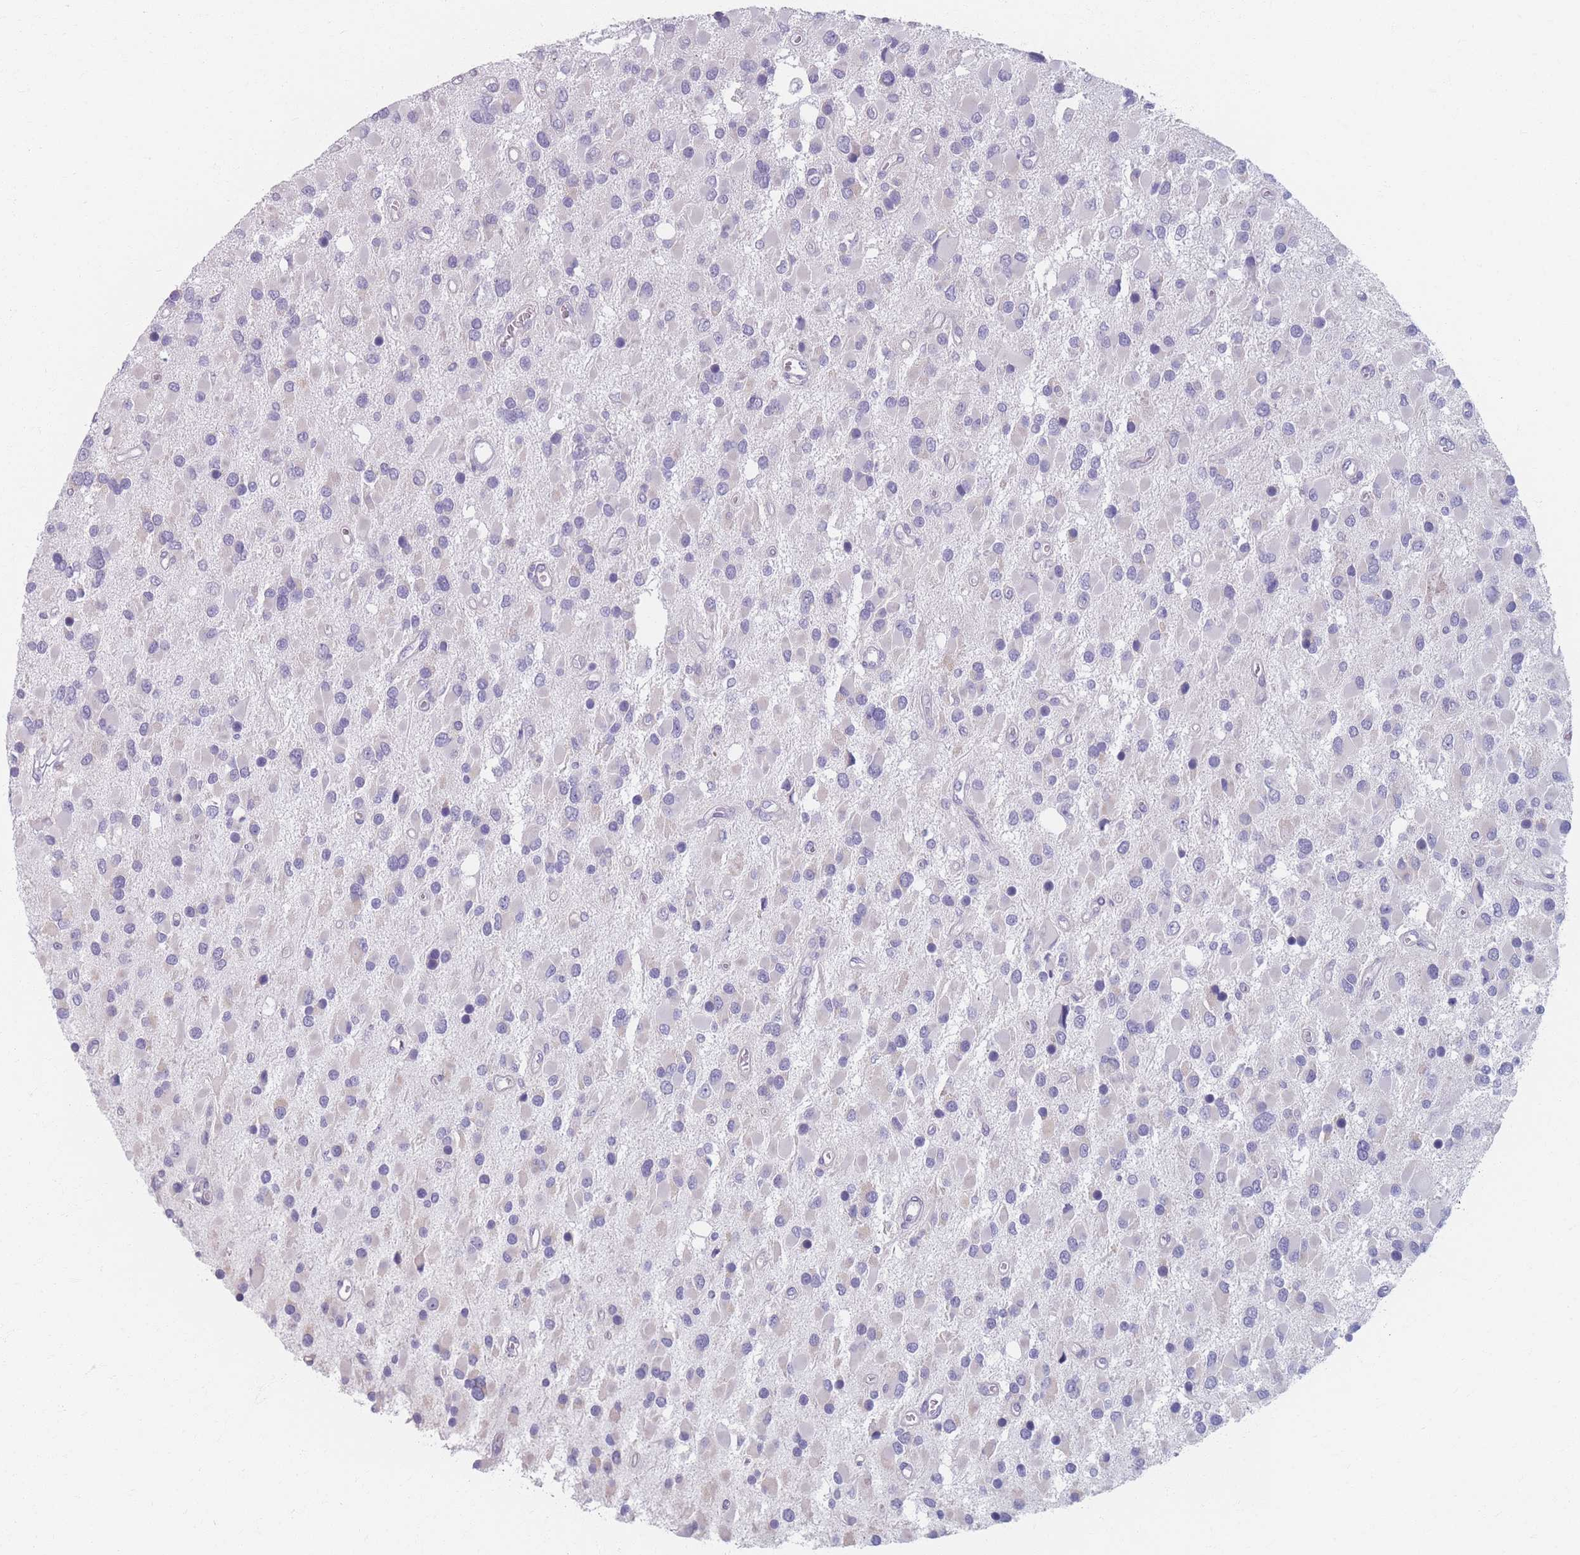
{"staining": {"intensity": "negative", "quantity": "none", "location": "none"}, "tissue": "glioma", "cell_type": "Tumor cells", "image_type": "cancer", "snomed": [{"axis": "morphology", "description": "Glioma, malignant, High grade"}, {"axis": "topography", "description": "Brain"}], "caption": "This is an immunohistochemistry (IHC) image of human glioma. There is no staining in tumor cells.", "gene": "PIGM", "patient": {"sex": "male", "age": 53}}